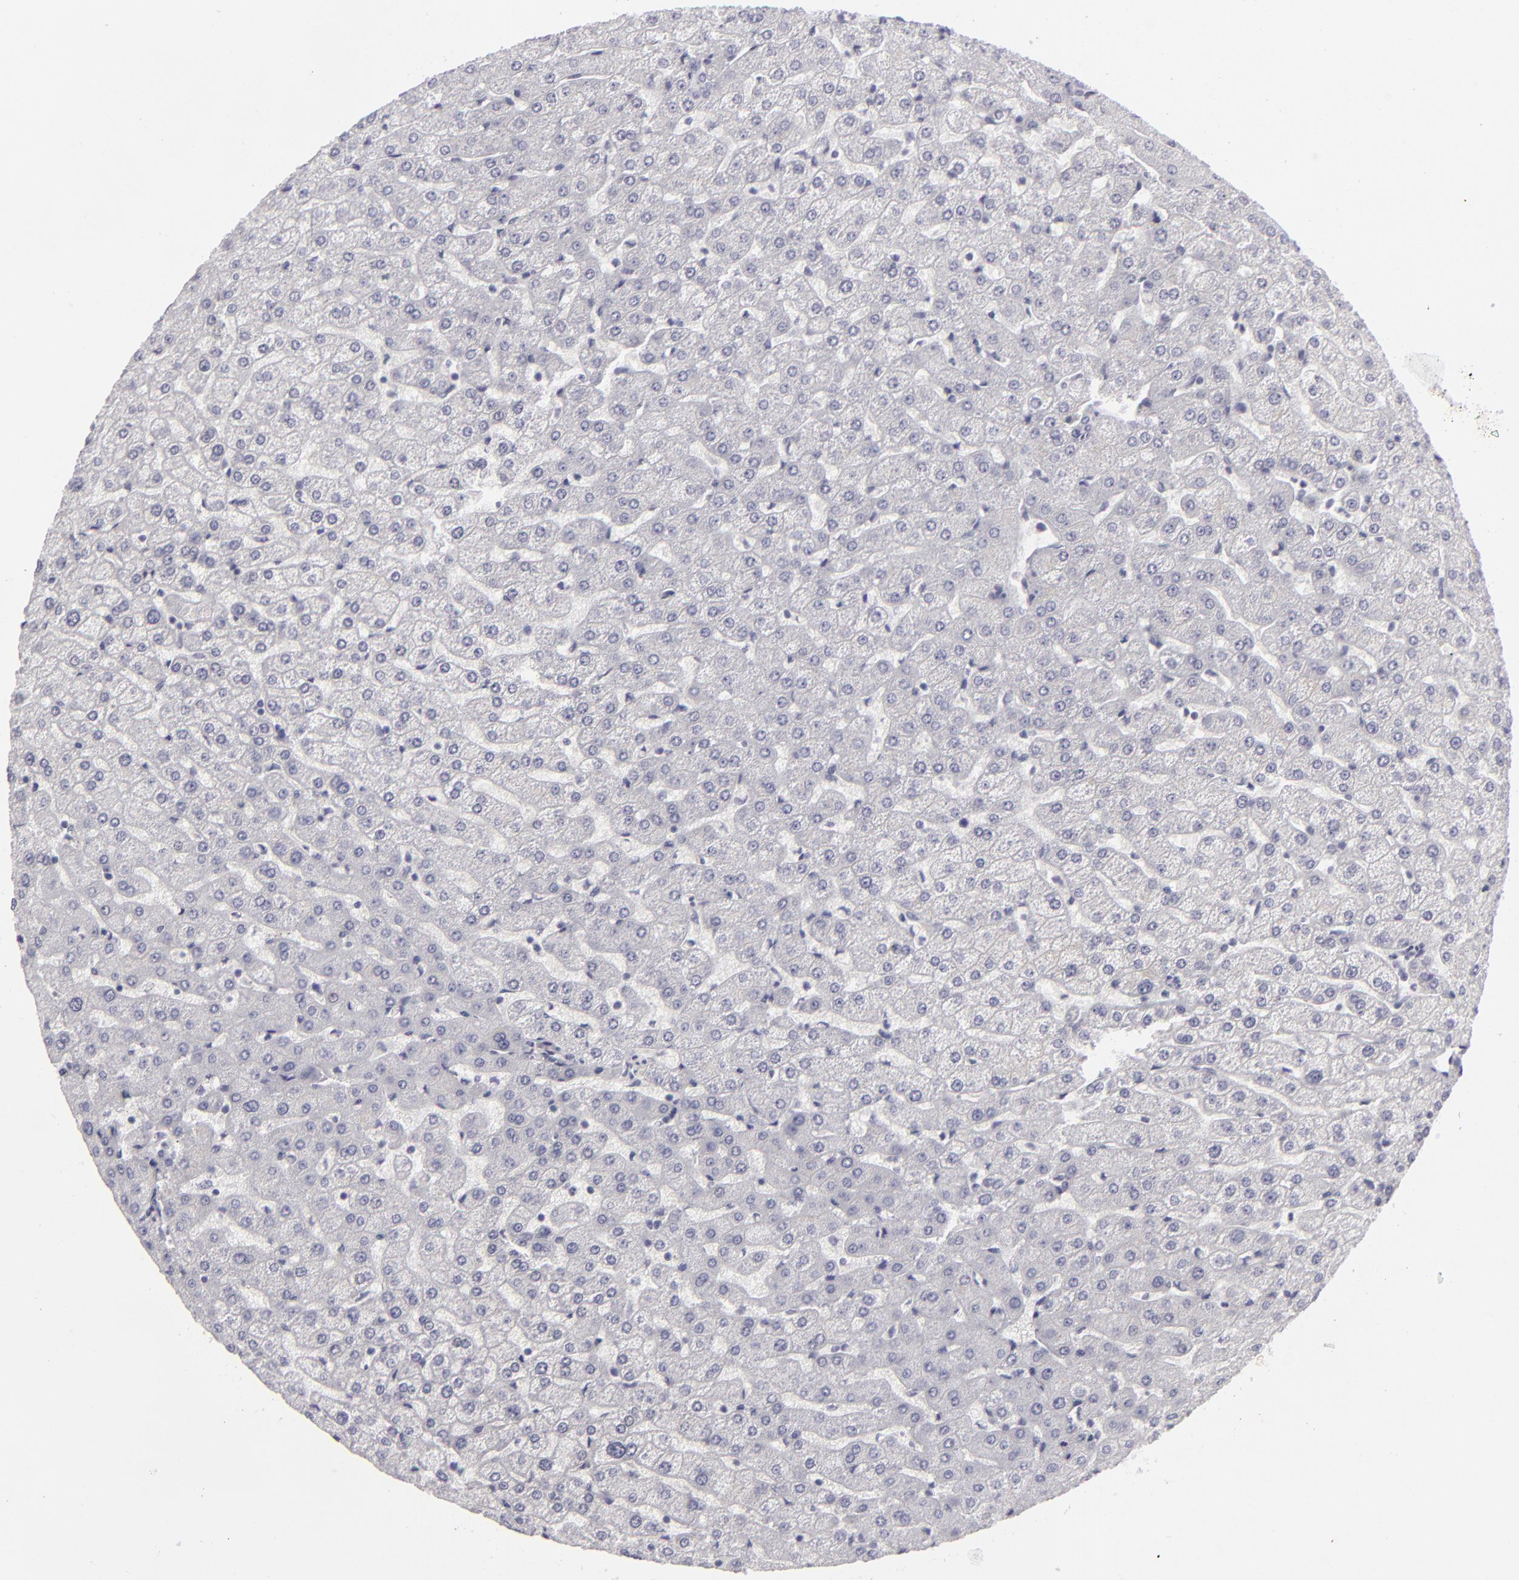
{"staining": {"intensity": "negative", "quantity": "none", "location": "none"}, "tissue": "liver", "cell_type": "Cholangiocytes", "image_type": "normal", "snomed": [{"axis": "morphology", "description": "Normal tissue, NOS"}, {"axis": "morphology", "description": "Fibrosis, NOS"}, {"axis": "topography", "description": "Liver"}], "caption": "Immunohistochemical staining of benign liver demonstrates no significant positivity in cholangiocytes.", "gene": "KRT1", "patient": {"sex": "female", "age": 29}}